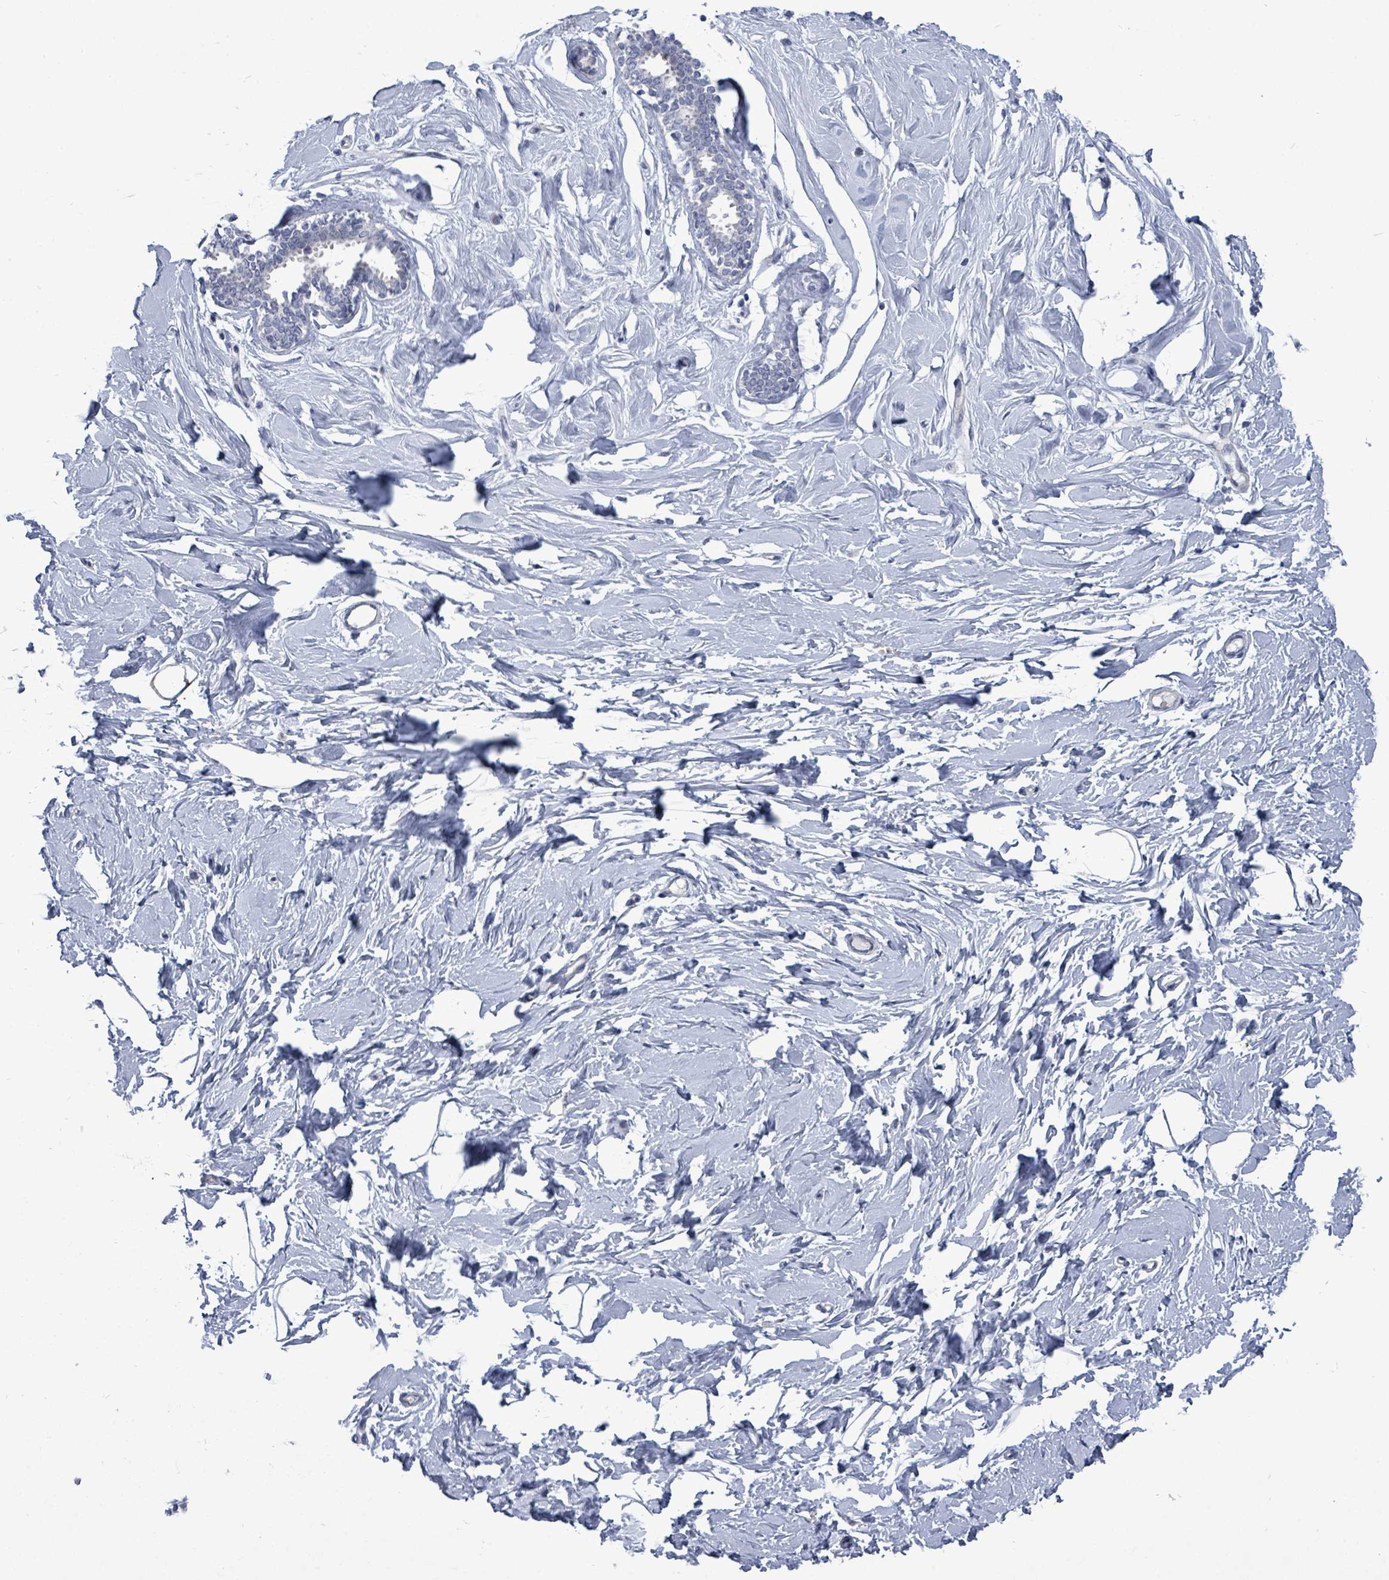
{"staining": {"intensity": "negative", "quantity": "none", "location": "none"}, "tissue": "breast", "cell_type": "Adipocytes", "image_type": "normal", "snomed": [{"axis": "morphology", "description": "Normal tissue, NOS"}, {"axis": "topography", "description": "Breast"}], "caption": "This micrograph is of normal breast stained with IHC to label a protein in brown with the nuclei are counter-stained blue. There is no staining in adipocytes.", "gene": "CT45A10", "patient": {"sex": "female", "age": 23}}